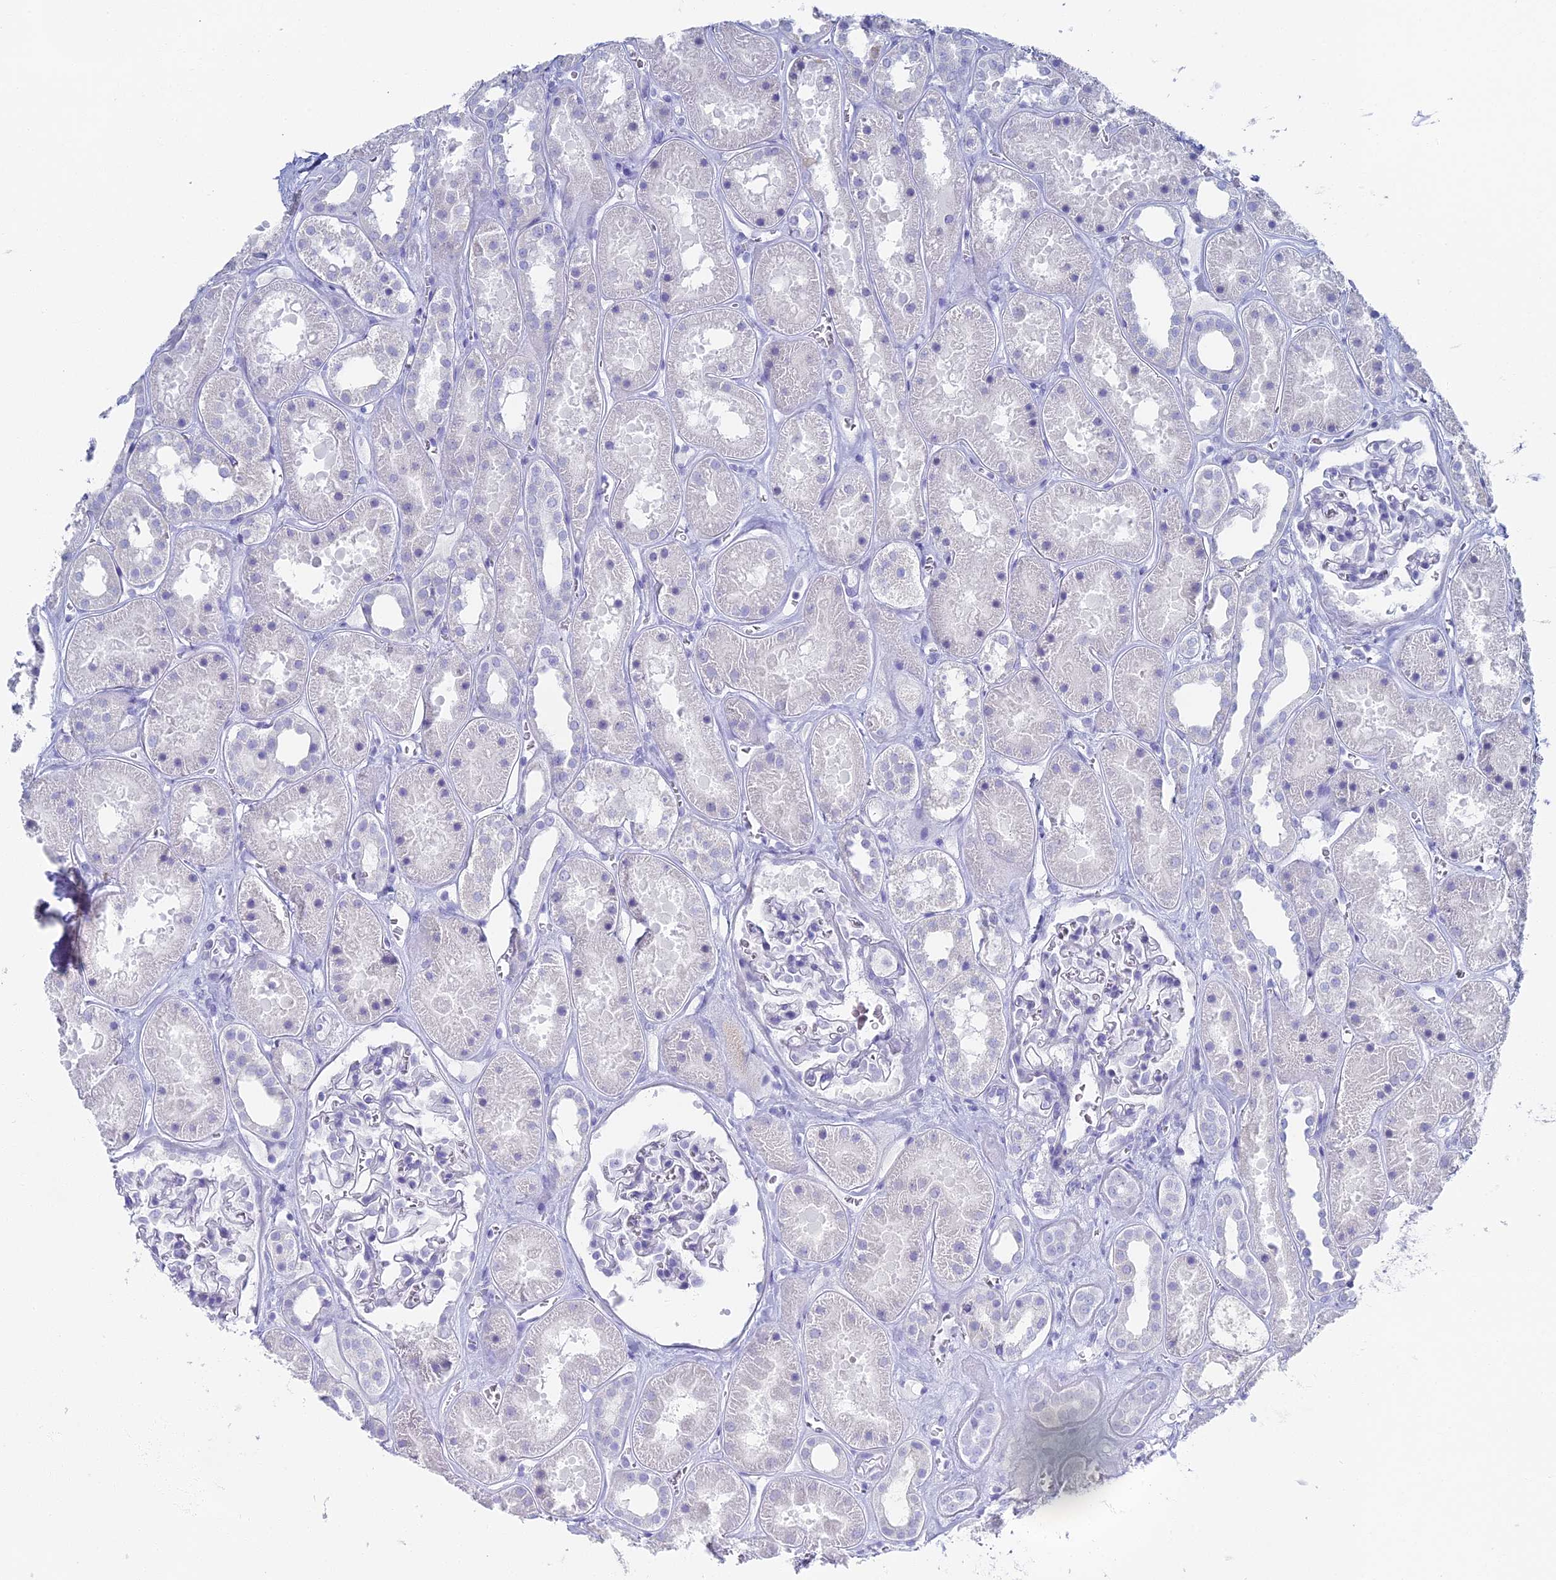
{"staining": {"intensity": "negative", "quantity": "none", "location": "none"}, "tissue": "kidney", "cell_type": "Cells in glomeruli", "image_type": "normal", "snomed": [{"axis": "morphology", "description": "Normal tissue, NOS"}, {"axis": "topography", "description": "Kidney"}], "caption": "Immunohistochemistry (IHC) histopathology image of benign human kidney stained for a protein (brown), which exhibits no positivity in cells in glomeruli. (DAB immunohistochemistry (IHC) visualized using brightfield microscopy, high magnification).", "gene": "ALPP", "patient": {"sex": "female", "age": 41}}